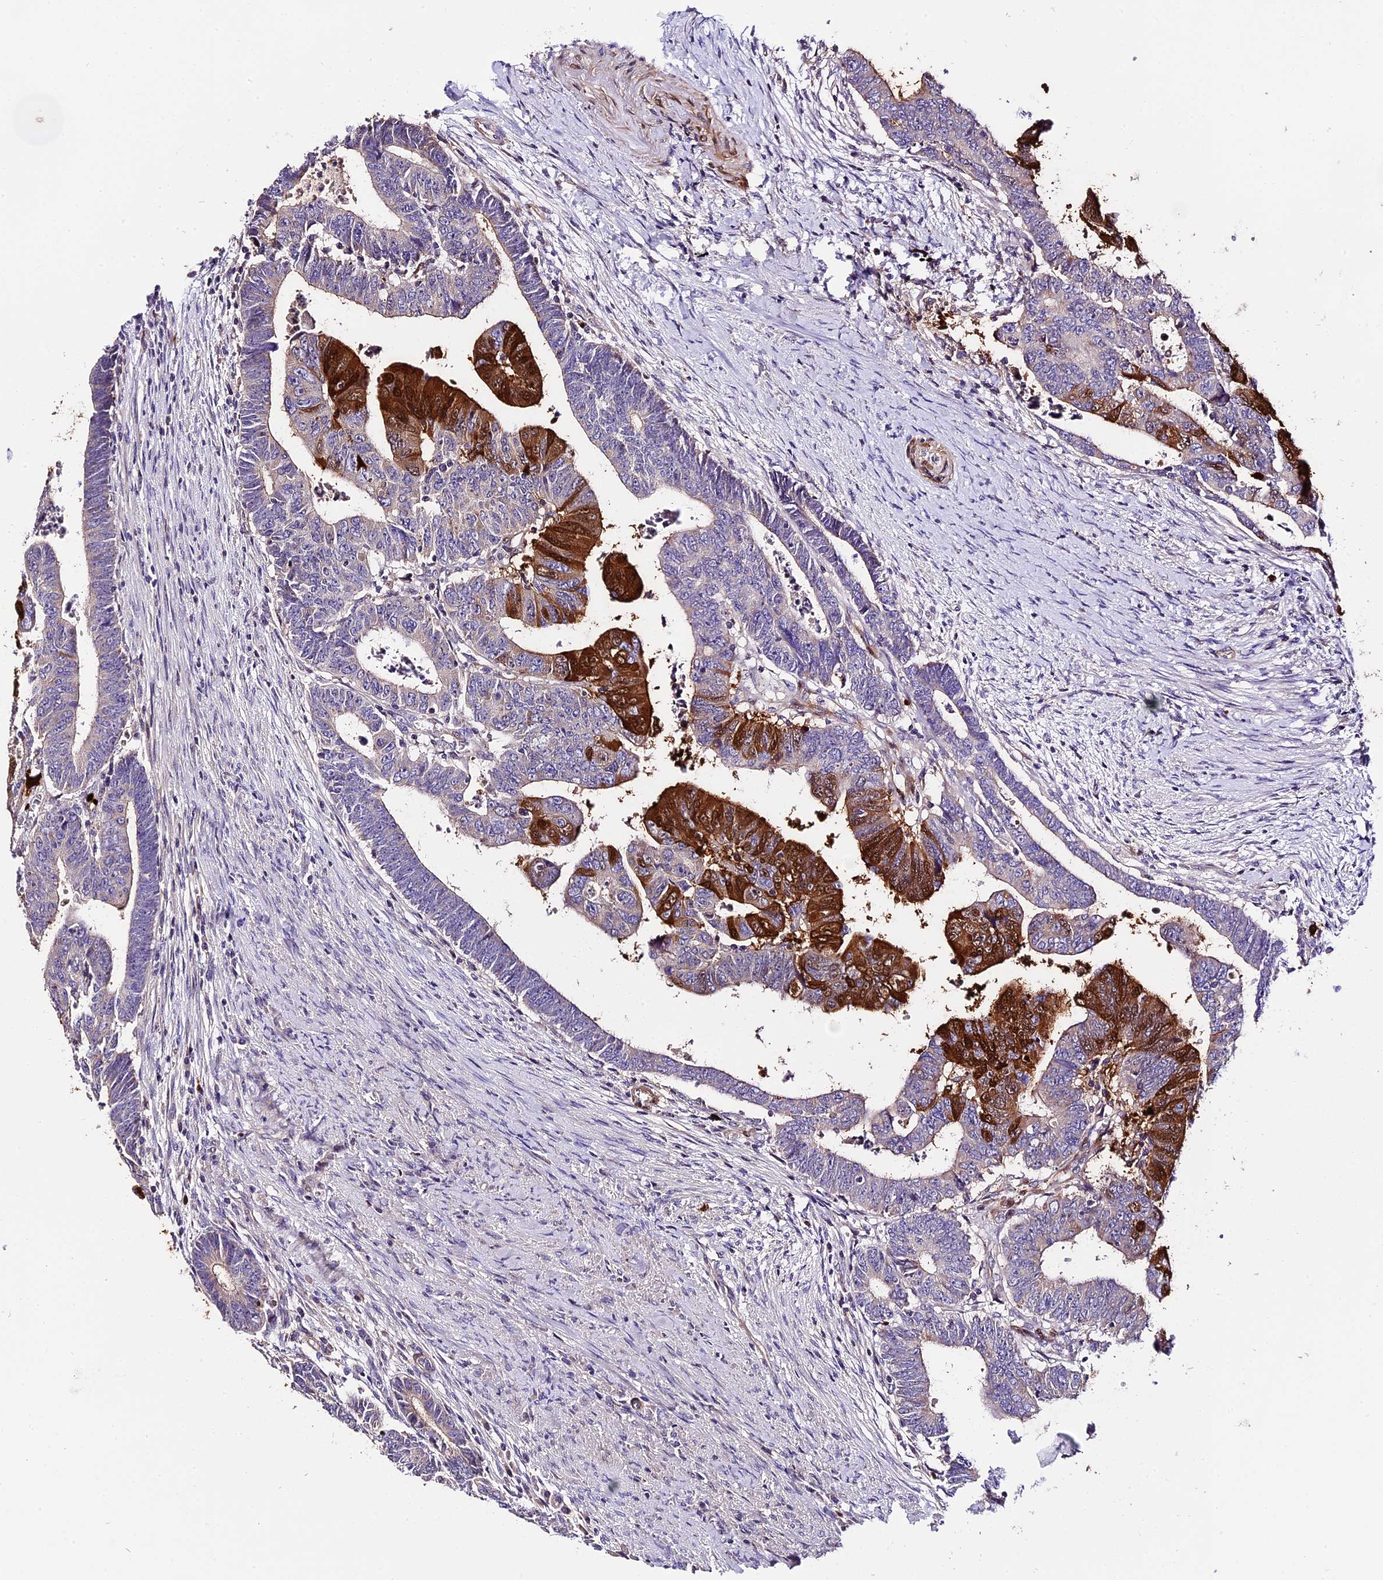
{"staining": {"intensity": "strong", "quantity": "<25%", "location": "cytoplasmic/membranous"}, "tissue": "colorectal cancer", "cell_type": "Tumor cells", "image_type": "cancer", "snomed": [{"axis": "morphology", "description": "Normal tissue, NOS"}, {"axis": "morphology", "description": "Adenocarcinoma, NOS"}, {"axis": "topography", "description": "Rectum"}], "caption": "Adenocarcinoma (colorectal) stained for a protein shows strong cytoplasmic/membranous positivity in tumor cells. (Brightfield microscopy of DAB IHC at high magnification).", "gene": "MAP3K7CL", "patient": {"sex": "female", "age": 65}}